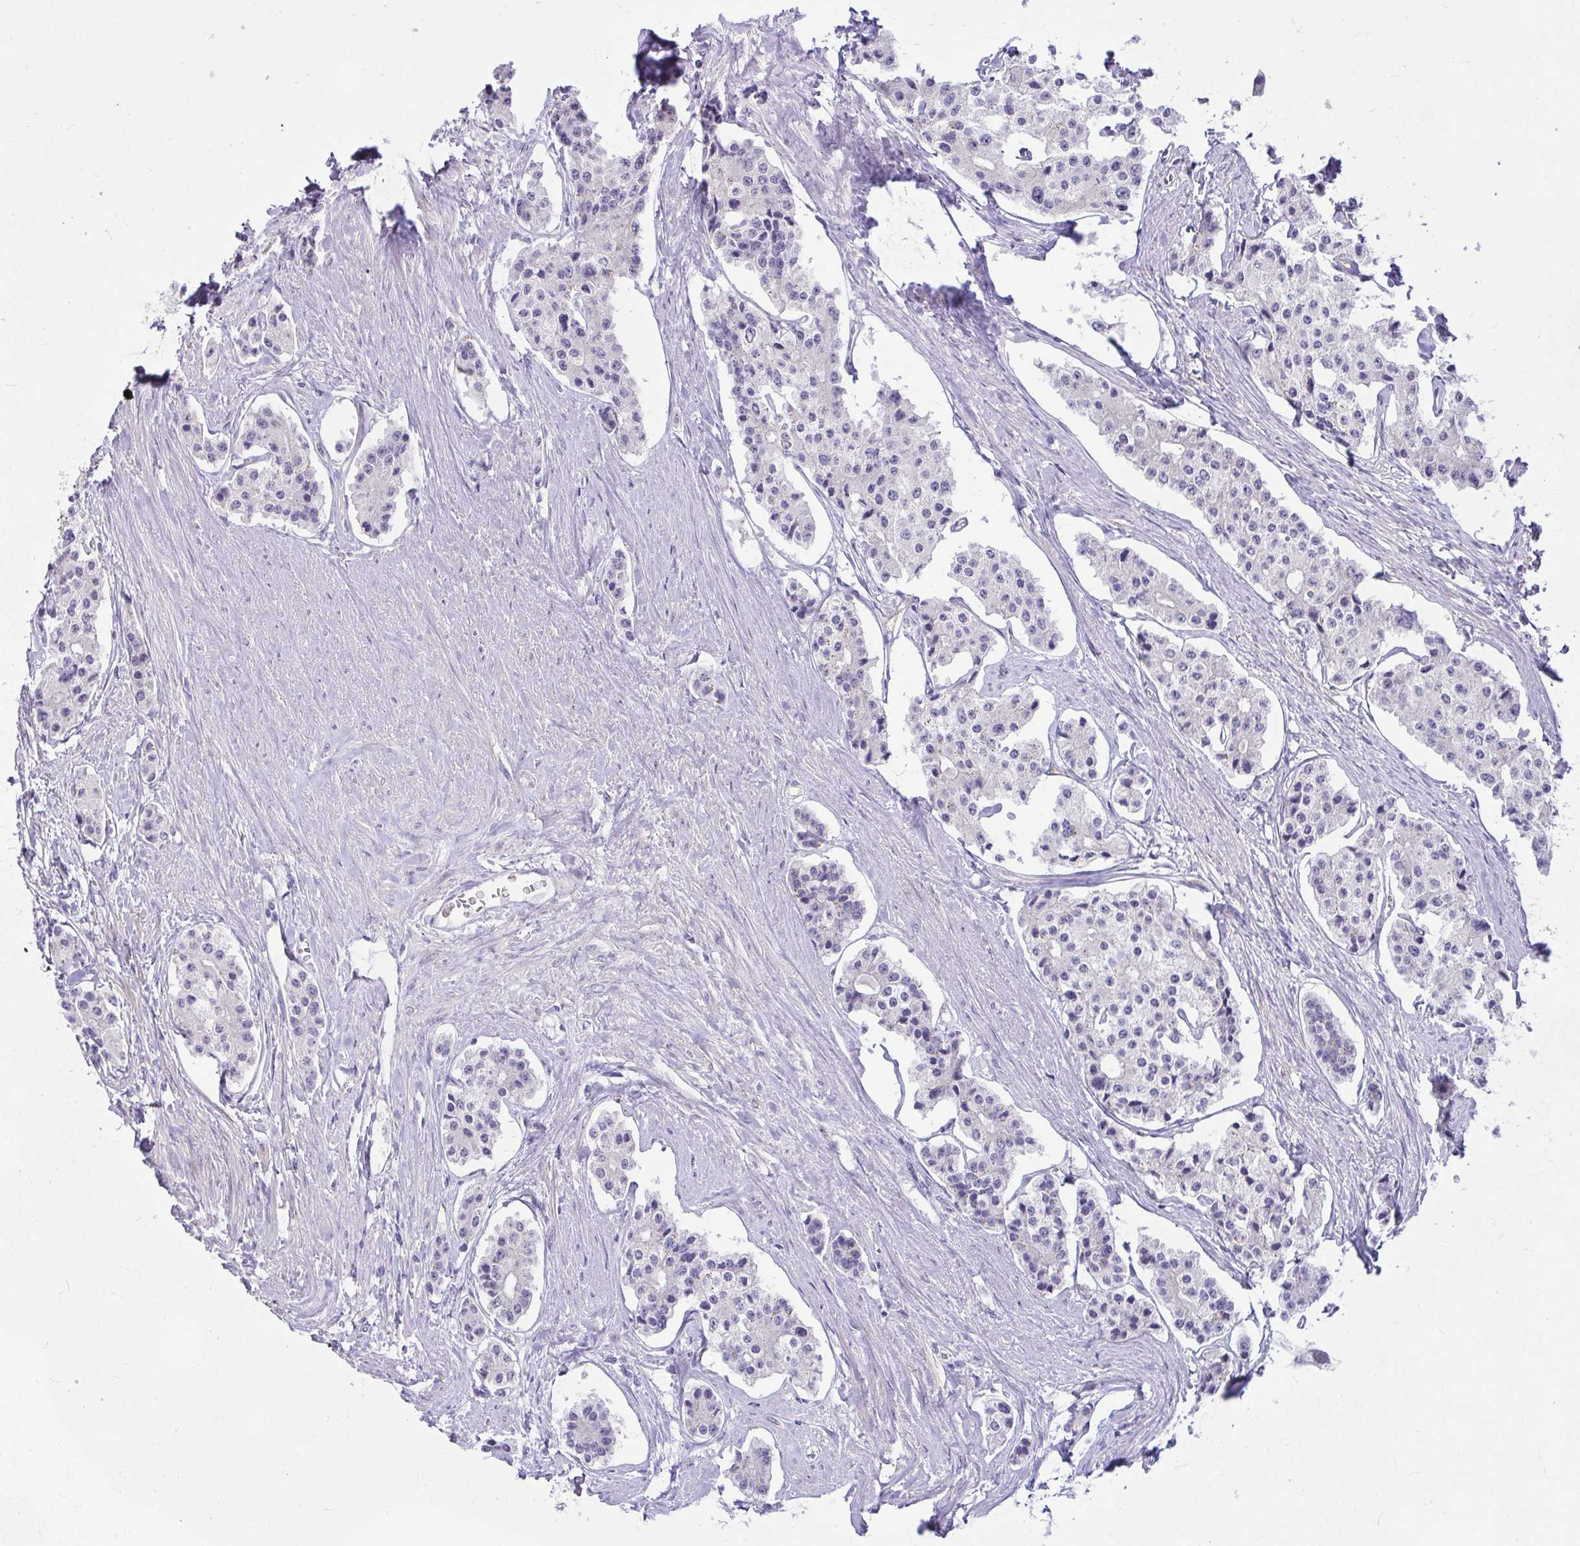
{"staining": {"intensity": "negative", "quantity": "none", "location": "none"}, "tissue": "carcinoid", "cell_type": "Tumor cells", "image_type": "cancer", "snomed": [{"axis": "morphology", "description": "Carcinoid, malignant, NOS"}, {"axis": "topography", "description": "Small intestine"}], "caption": "Tumor cells are negative for protein expression in human carcinoid. (DAB (3,3'-diaminobenzidine) immunohistochemistry visualized using brightfield microscopy, high magnification).", "gene": "NFXL1", "patient": {"sex": "female", "age": 65}}